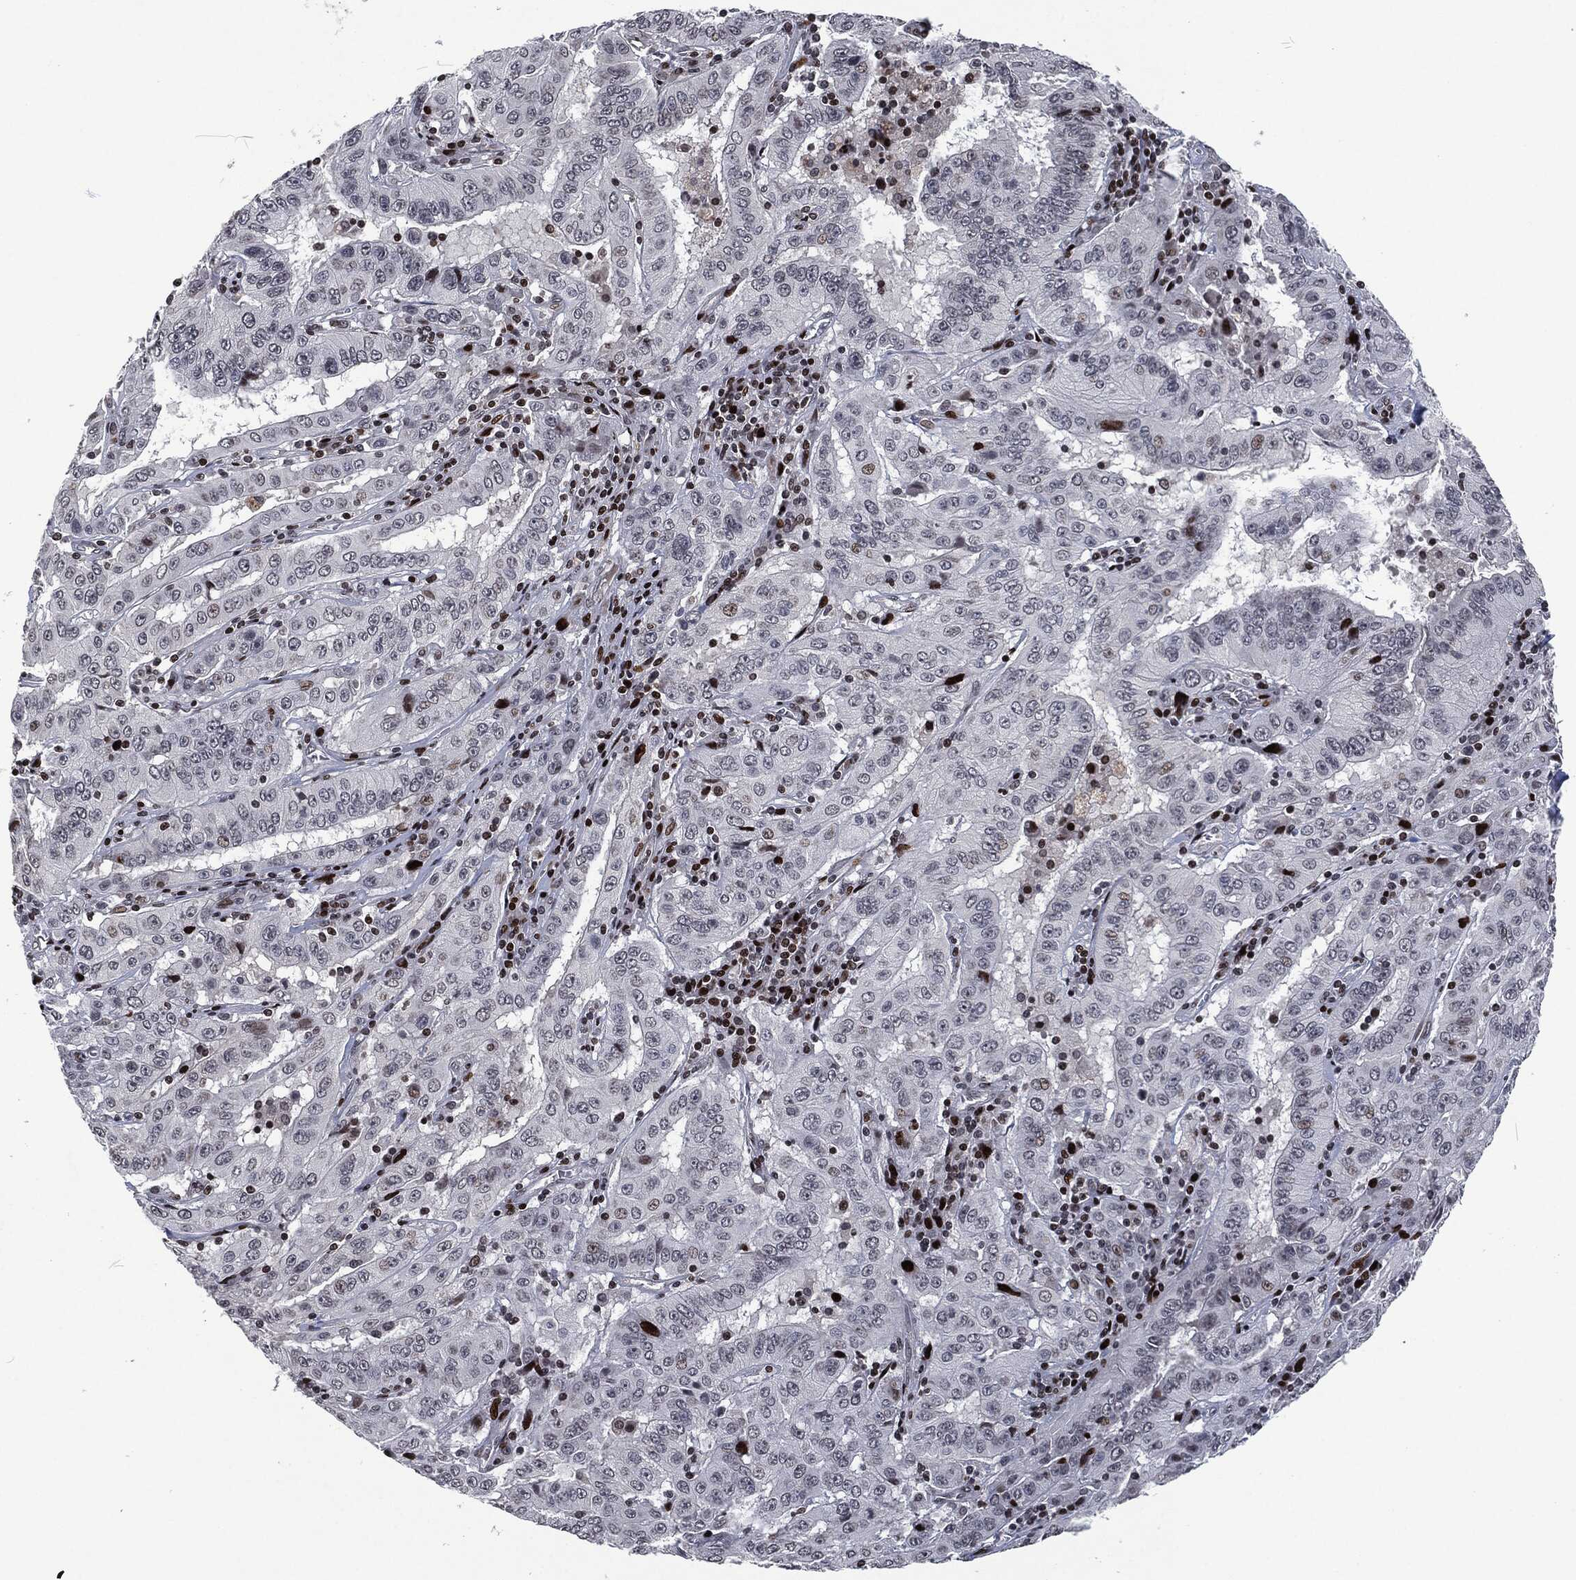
{"staining": {"intensity": "negative", "quantity": "none", "location": "none"}, "tissue": "pancreatic cancer", "cell_type": "Tumor cells", "image_type": "cancer", "snomed": [{"axis": "morphology", "description": "Adenocarcinoma, NOS"}, {"axis": "topography", "description": "Pancreas"}], "caption": "Histopathology image shows no protein staining in tumor cells of pancreatic cancer (adenocarcinoma) tissue.", "gene": "EGFR", "patient": {"sex": "male", "age": 63}}